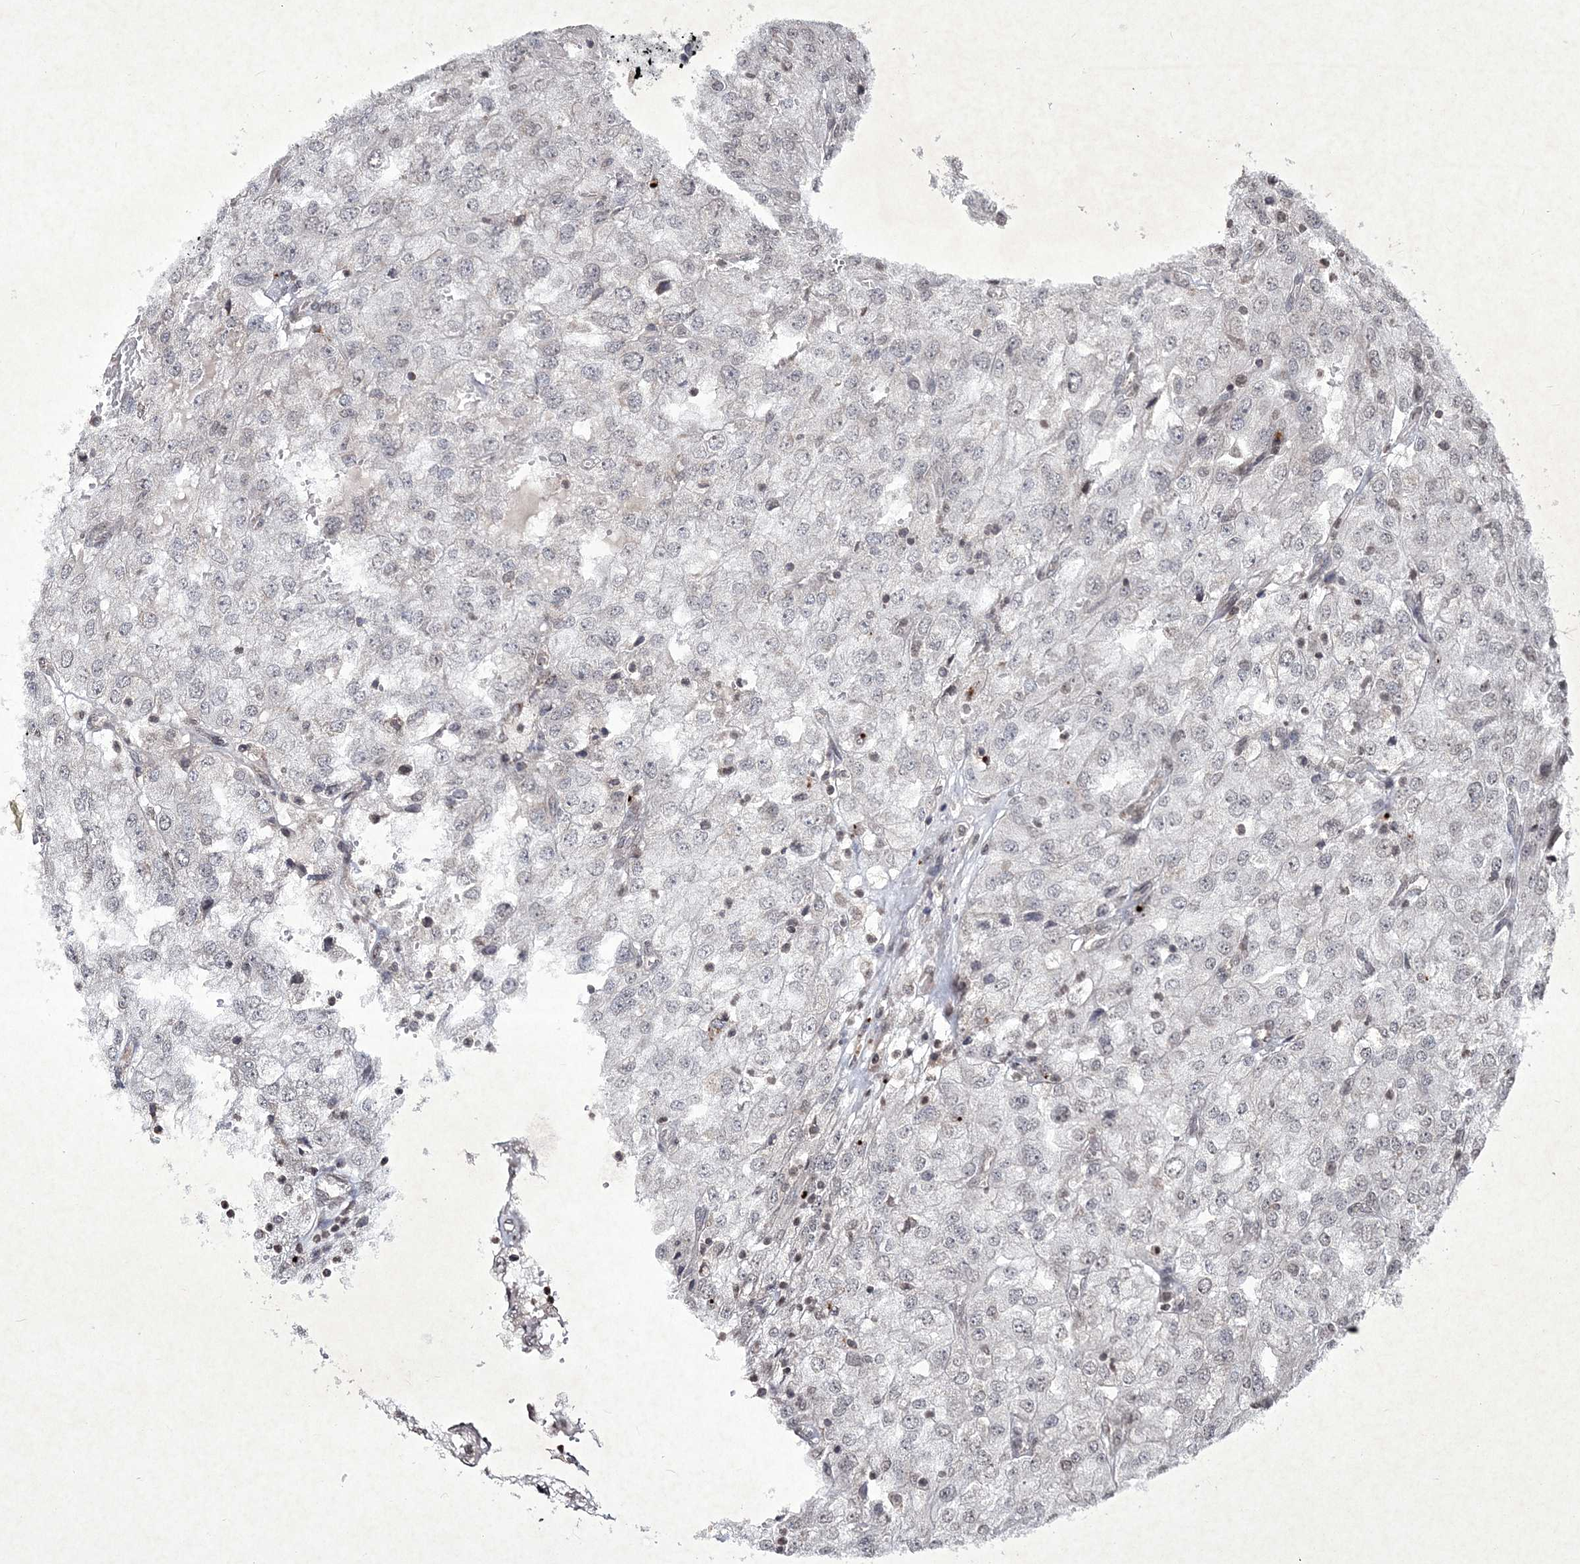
{"staining": {"intensity": "negative", "quantity": "none", "location": "none"}, "tissue": "renal cancer", "cell_type": "Tumor cells", "image_type": "cancer", "snomed": [{"axis": "morphology", "description": "Adenocarcinoma, NOS"}, {"axis": "topography", "description": "Kidney"}], "caption": "Human renal cancer (adenocarcinoma) stained for a protein using IHC demonstrates no positivity in tumor cells.", "gene": "SOWAHB", "patient": {"sex": "female", "age": 54}}